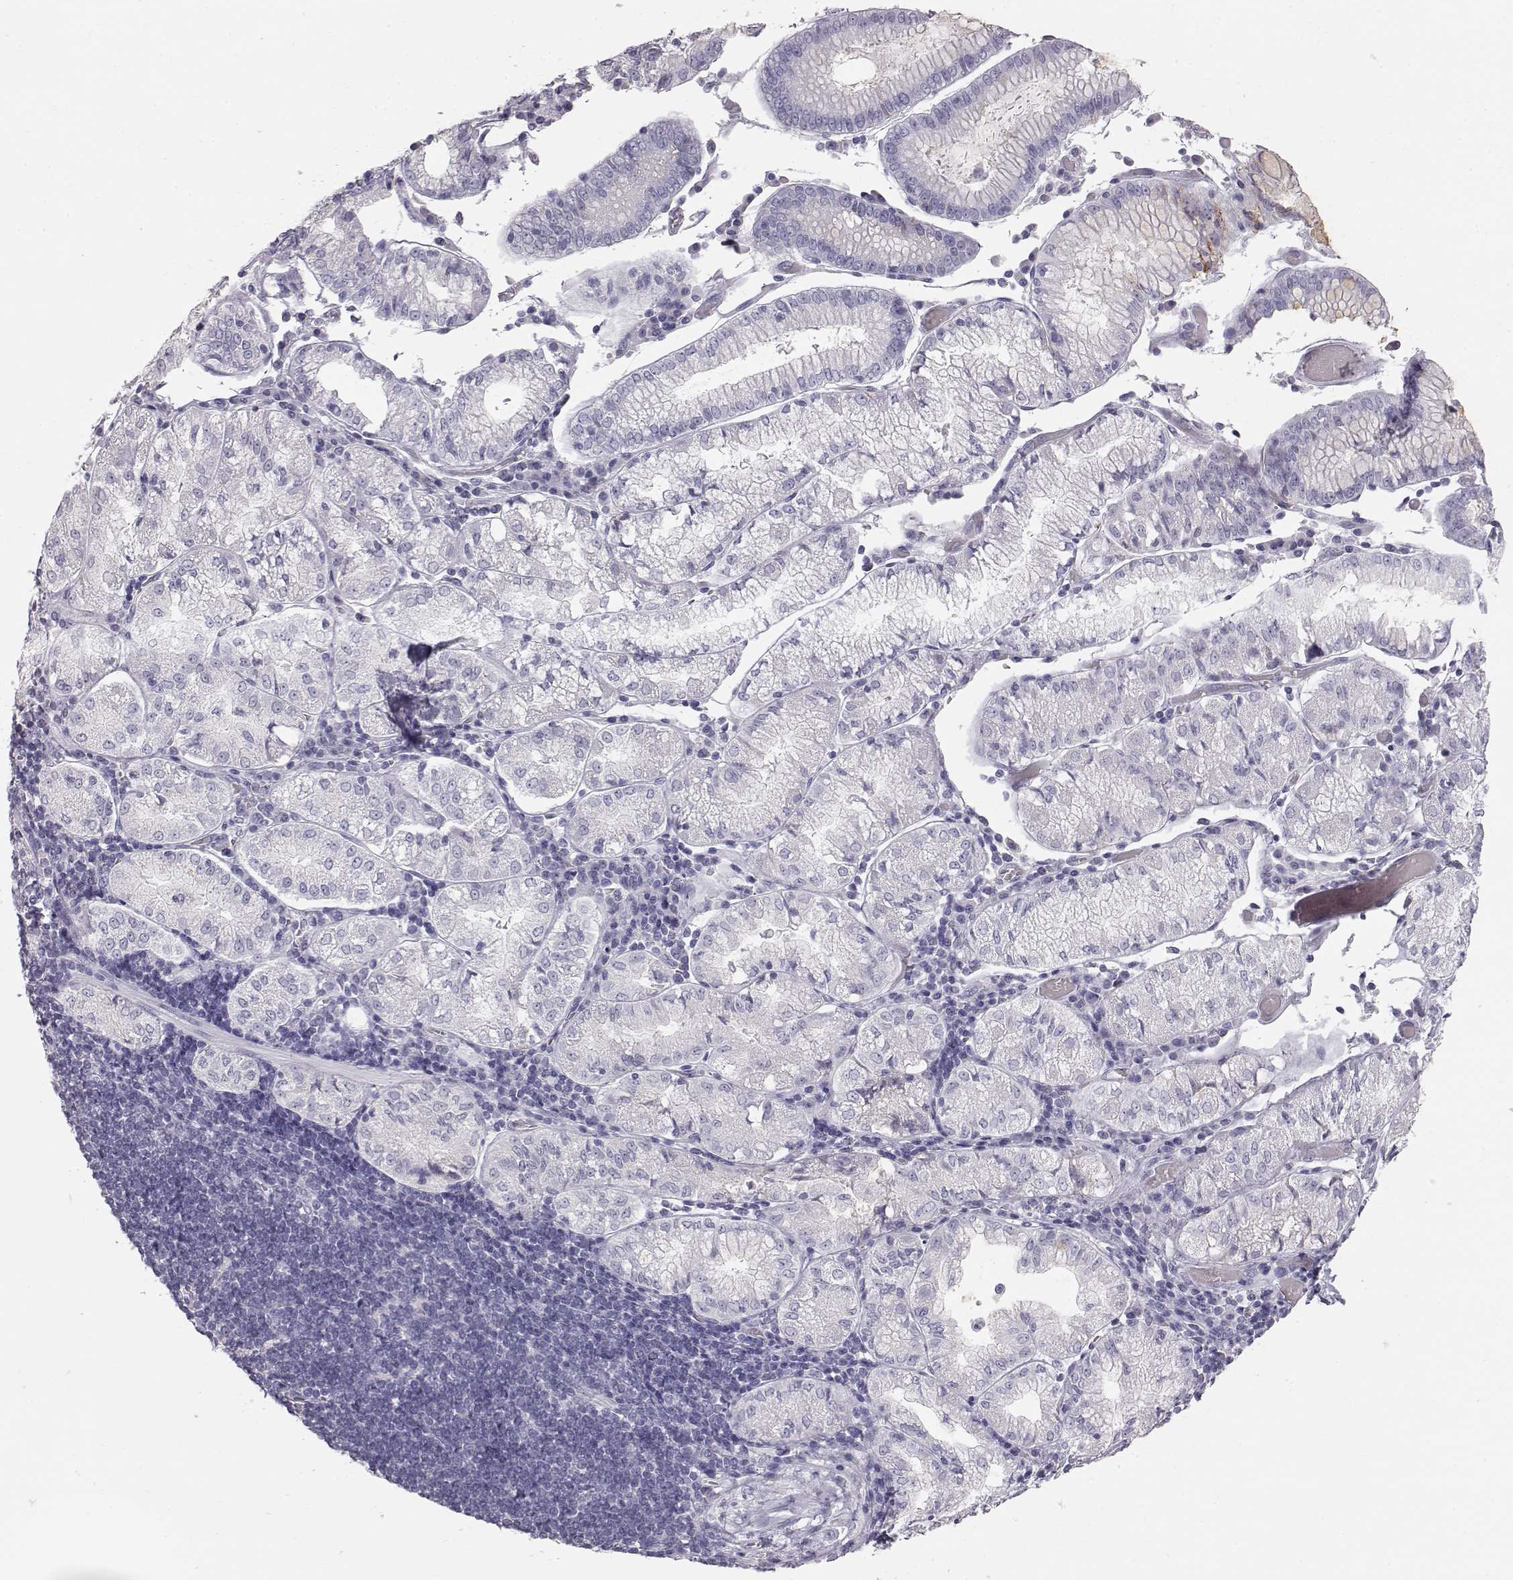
{"staining": {"intensity": "negative", "quantity": "none", "location": "none"}, "tissue": "stomach cancer", "cell_type": "Tumor cells", "image_type": "cancer", "snomed": [{"axis": "morphology", "description": "Adenocarcinoma, NOS"}, {"axis": "topography", "description": "Stomach"}], "caption": "This is an immunohistochemistry photomicrograph of human adenocarcinoma (stomach). There is no expression in tumor cells.", "gene": "KRT33A", "patient": {"sex": "male", "age": 93}}